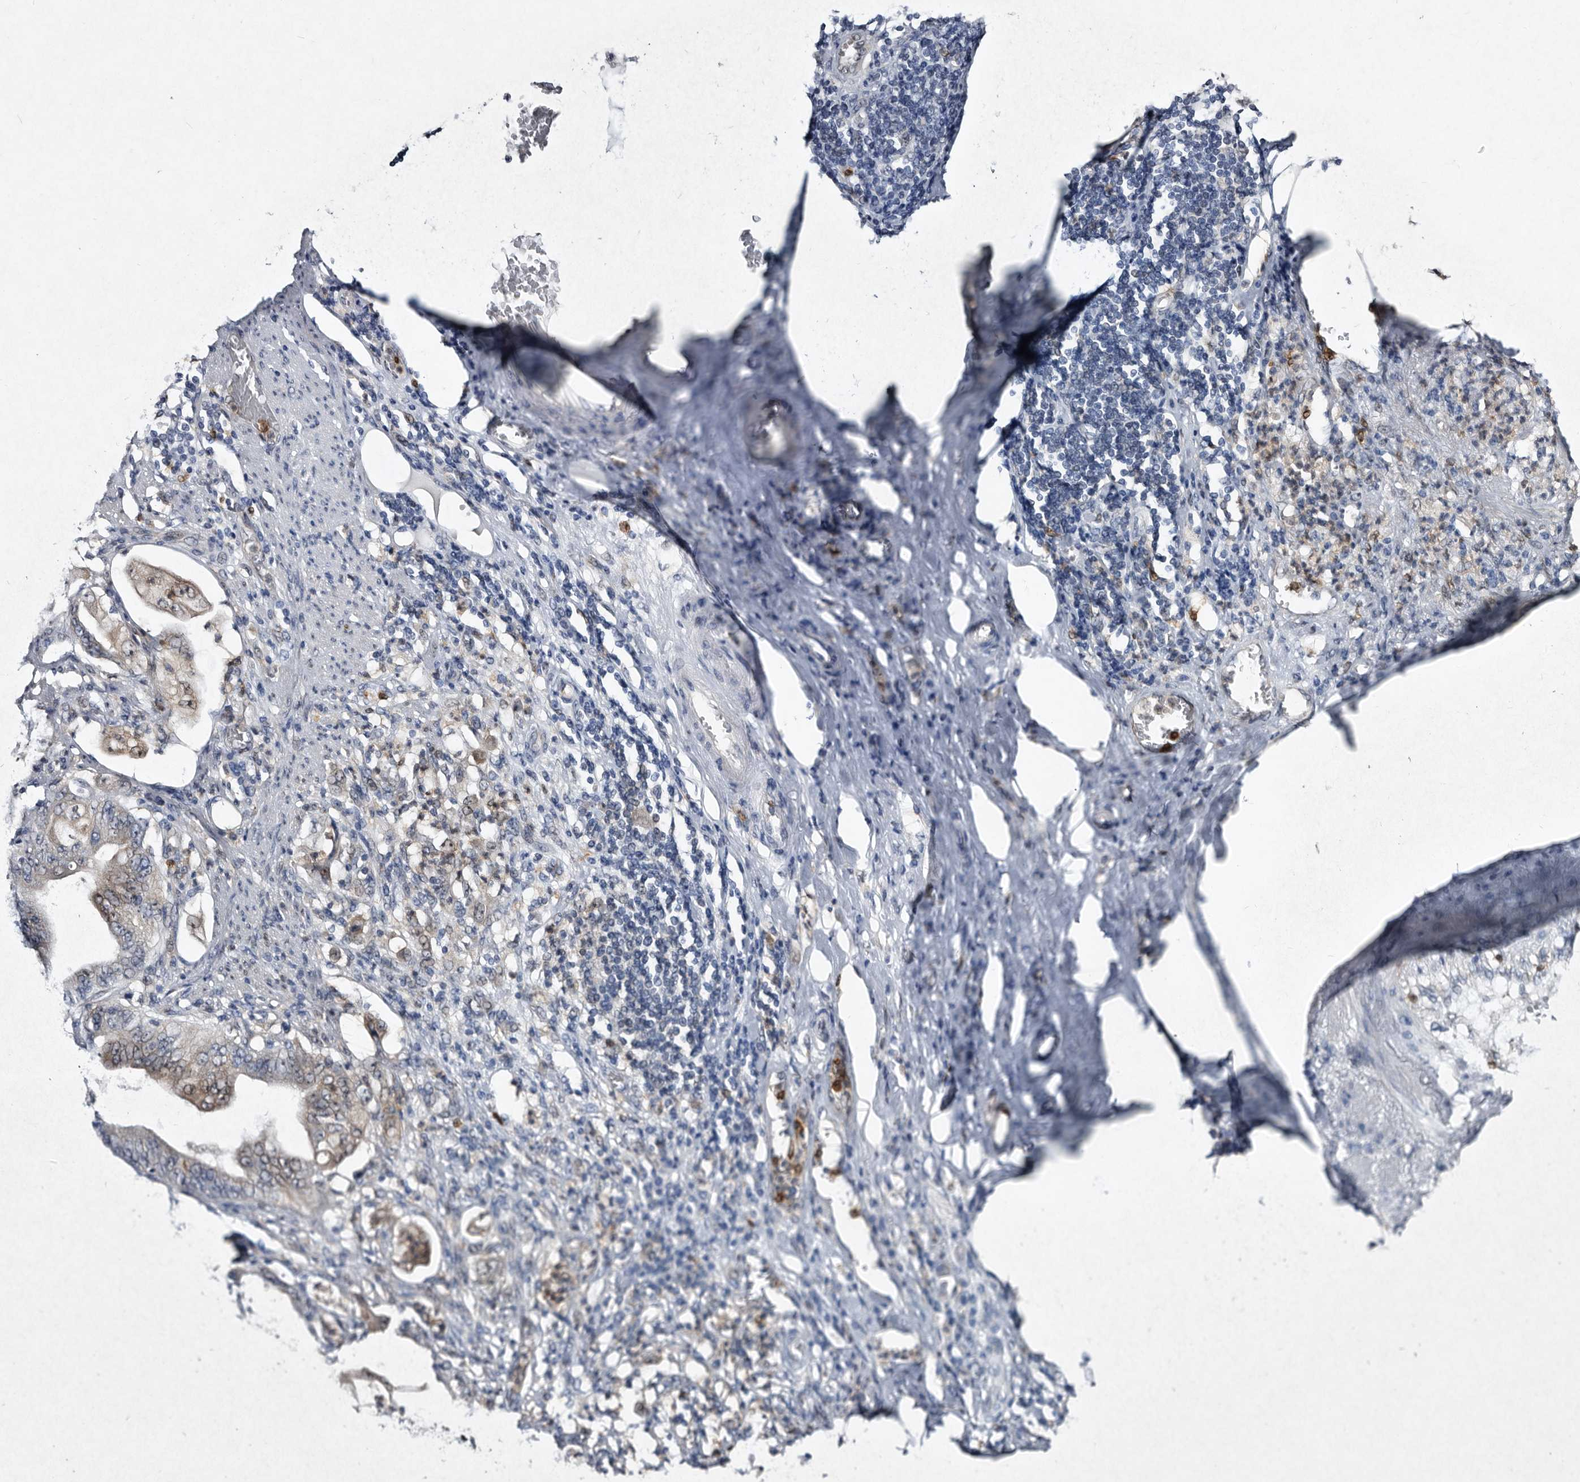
{"staining": {"intensity": "weak", "quantity": "25%-75%", "location": "cytoplasmic/membranous"}, "tissue": "stomach cancer", "cell_type": "Tumor cells", "image_type": "cancer", "snomed": [{"axis": "morphology", "description": "Adenocarcinoma, NOS"}, {"axis": "topography", "description": "Stomach"}], "caption": "A high-resolution photomicrograph shows immunohistochemistry (IHC) staining of stomach cancer, which displays weak cytoplasmic/membranous staining in approximately 25%-75% of tumor cells.", "gene": "SERPINB8", "patient": {"sex": "female", "age": 73}}